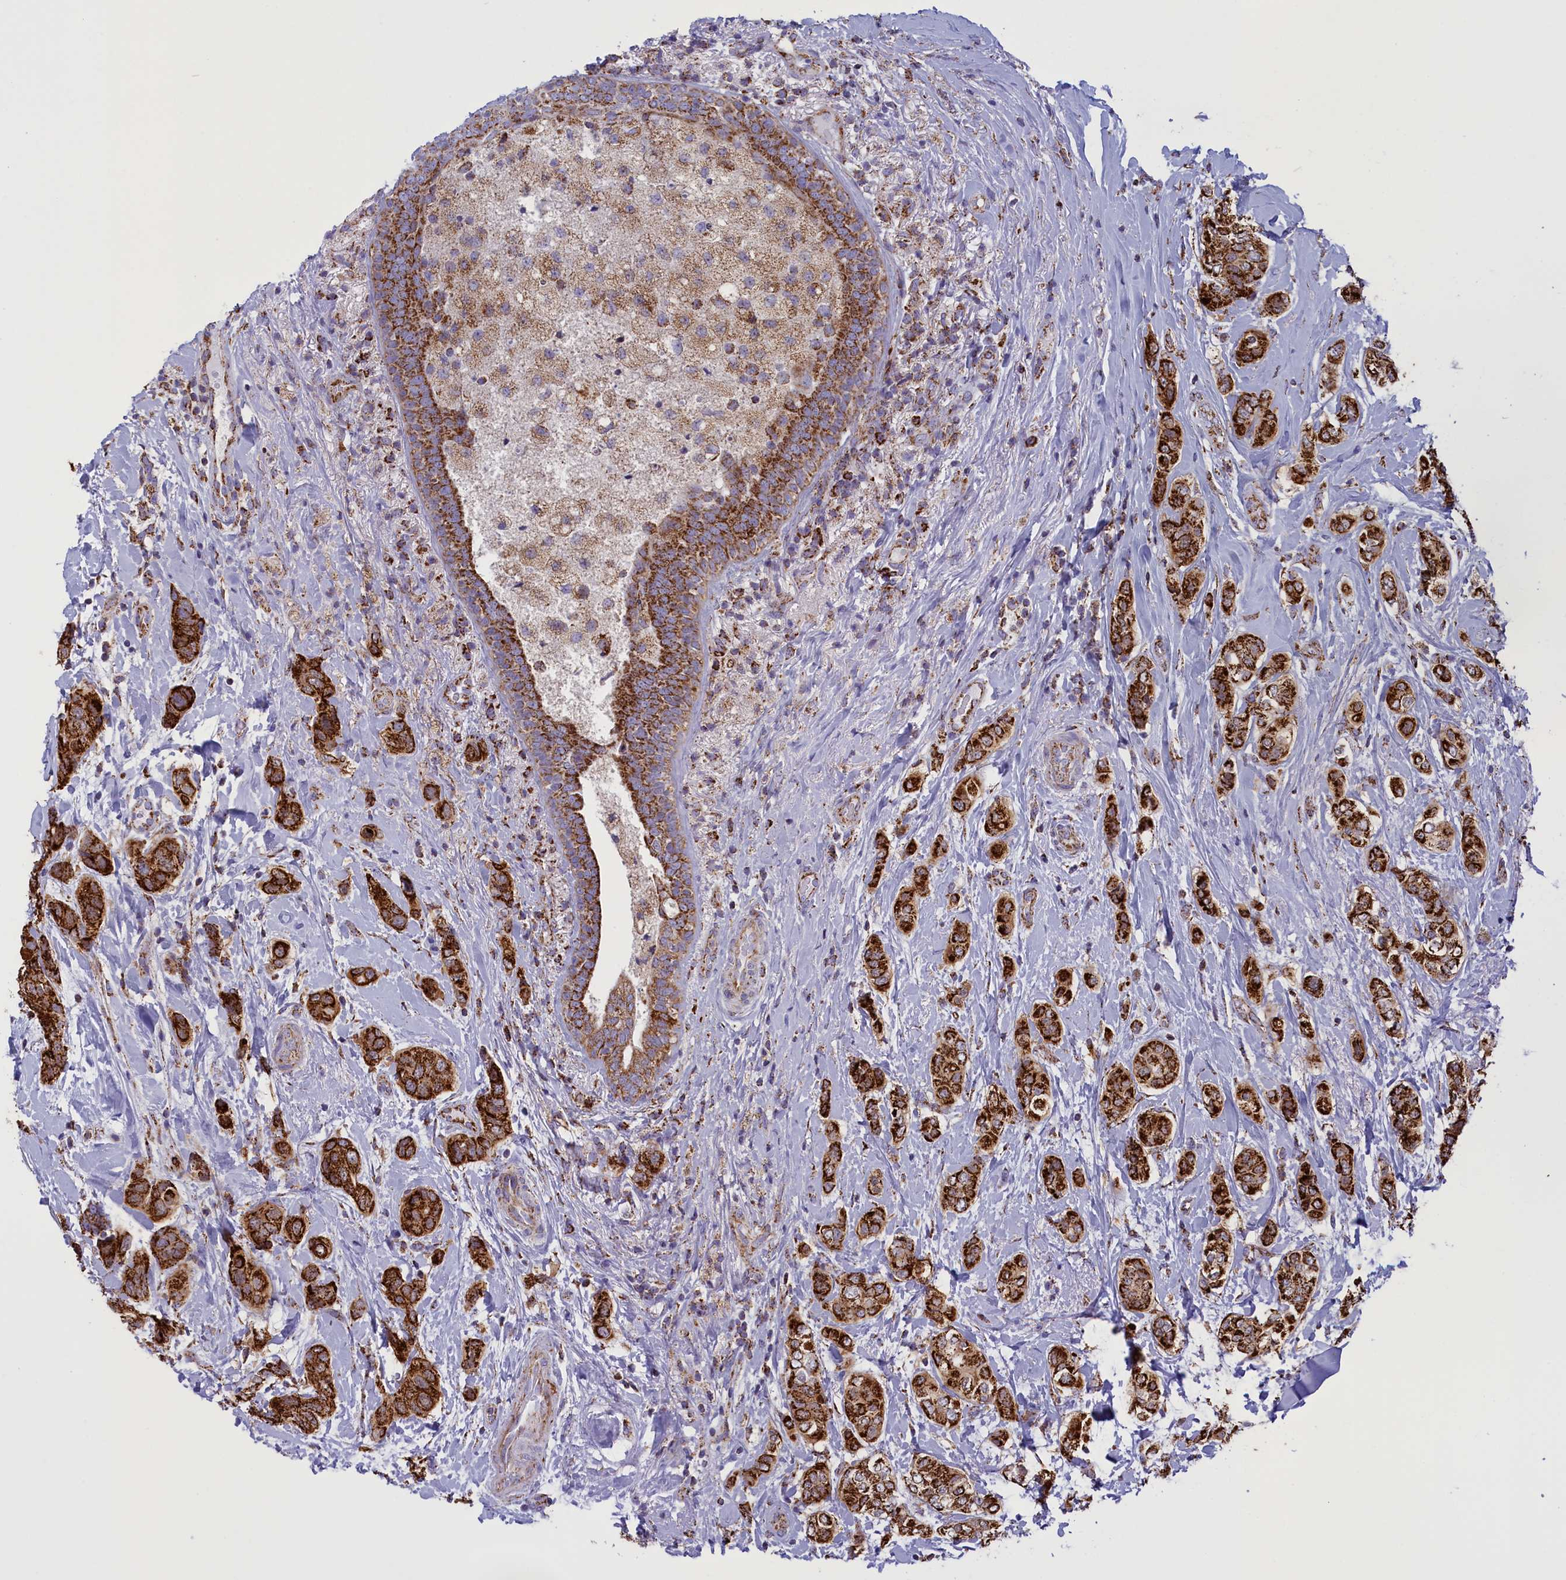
{"staining": {"intensity": "strong", "quantity": ">75%", "location": "cytoplasmic/membranous"}, "tissue": "breast cancer", "cell_type": "Tumor cells", "image_type": "cancer", "snomed": [{"axis": "morphology", "description": "Lobular carcinoma"}, {"axis": "topography", "description": "Breast"}], "caption": "Human breast cancer (lobular carcinoma) stained with a protein marker displays strong staining in tumor cells.", "gene": "ISOC2", "patient": {"sex": "female", "age": 51}}